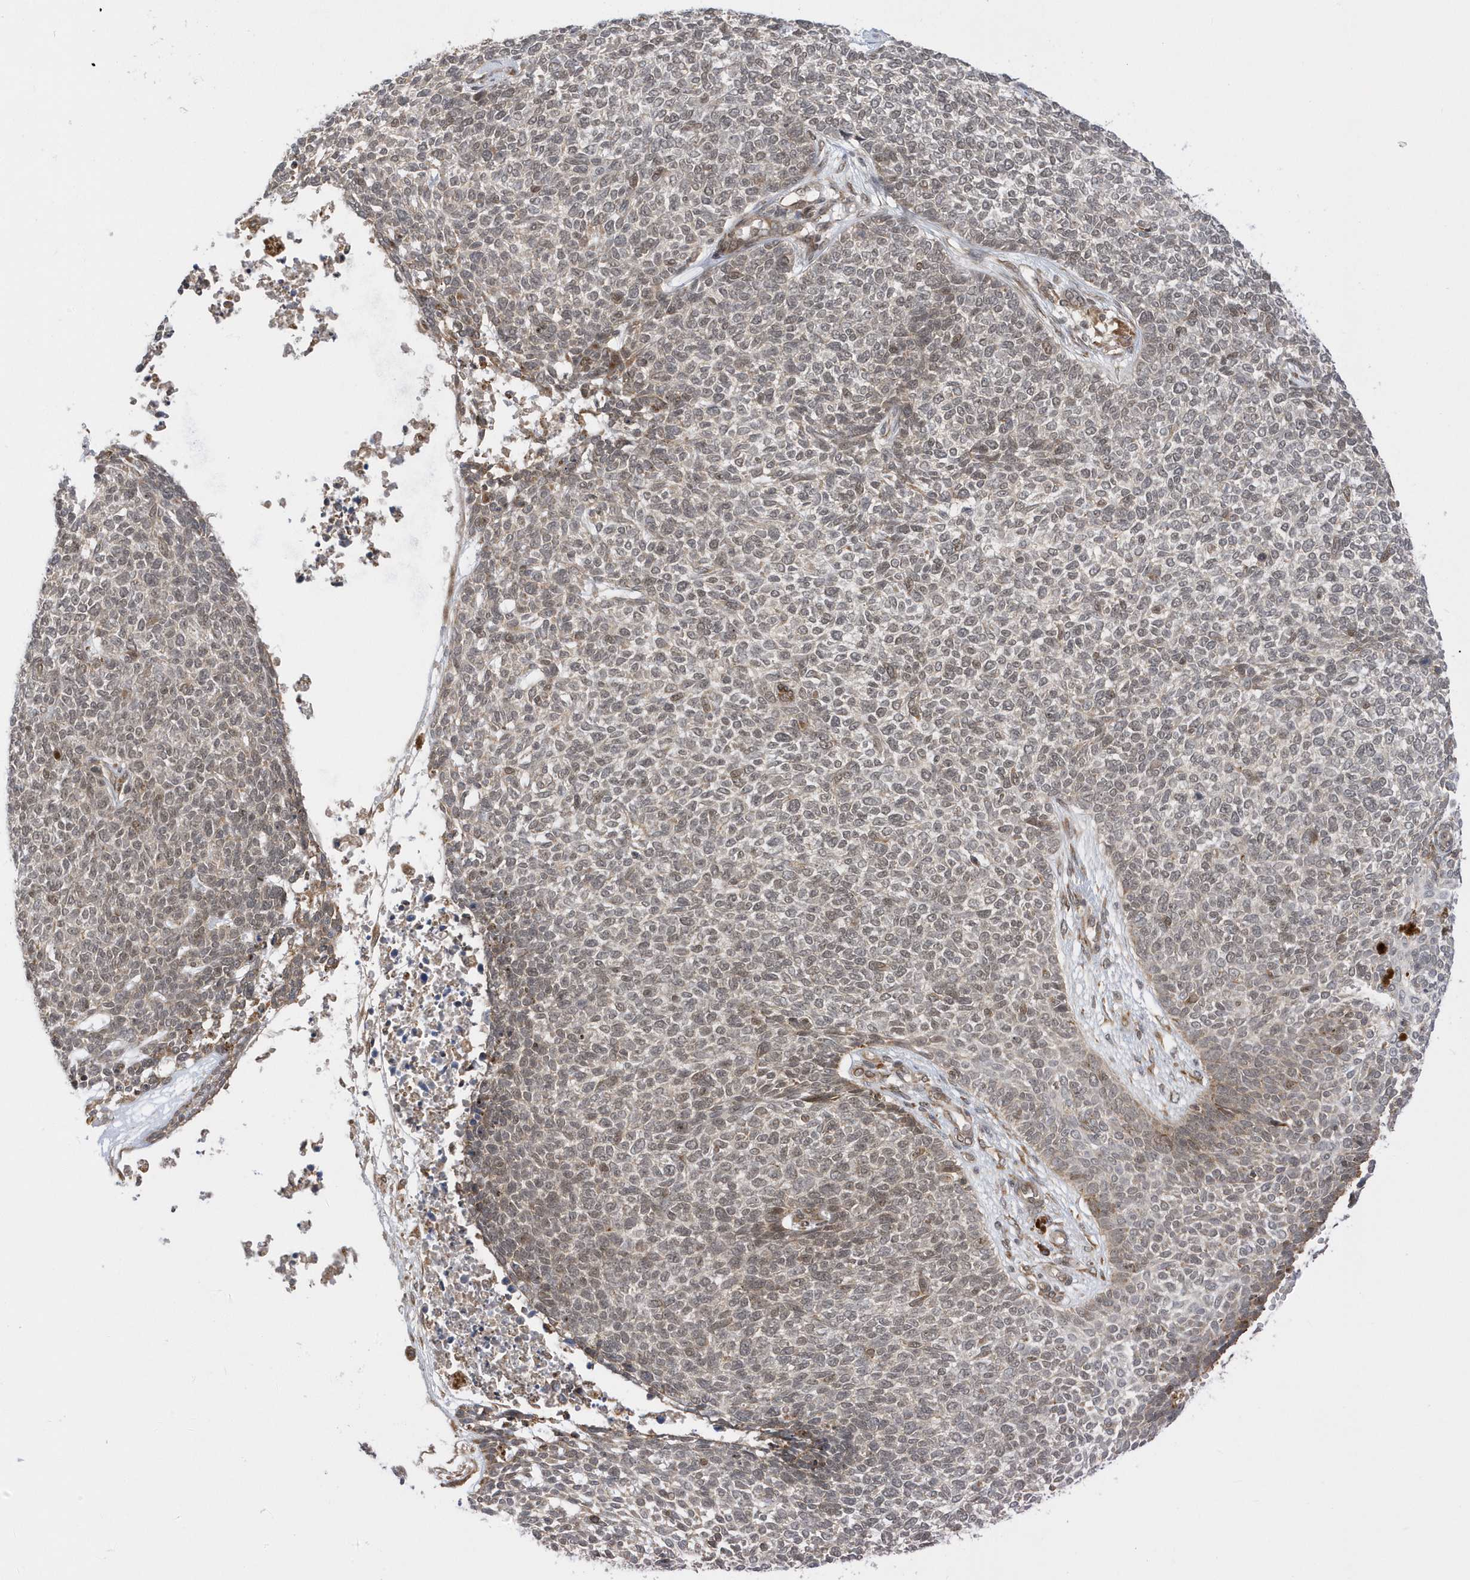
{"staining": {"intensity": "weak", "quantity": "25%-75%", "location": "nuclear"}, "tissue": "skin cancer", "cell_type": "Tumor cells", "image_type": "cancer", "snomed": [{"axis": "morphology", "description": "Basal cell carcinoma"}, {"axis": "topography", "description": "Skin"}], "caption": "Immunohistochemical staining of human skin basal cell carcinoma shows low levels of weak nuclear protein expression in approximately 25%-75% of tumor cells.", "gene": "METTL21A", "patient": {"sex": "female", "age": 84}}